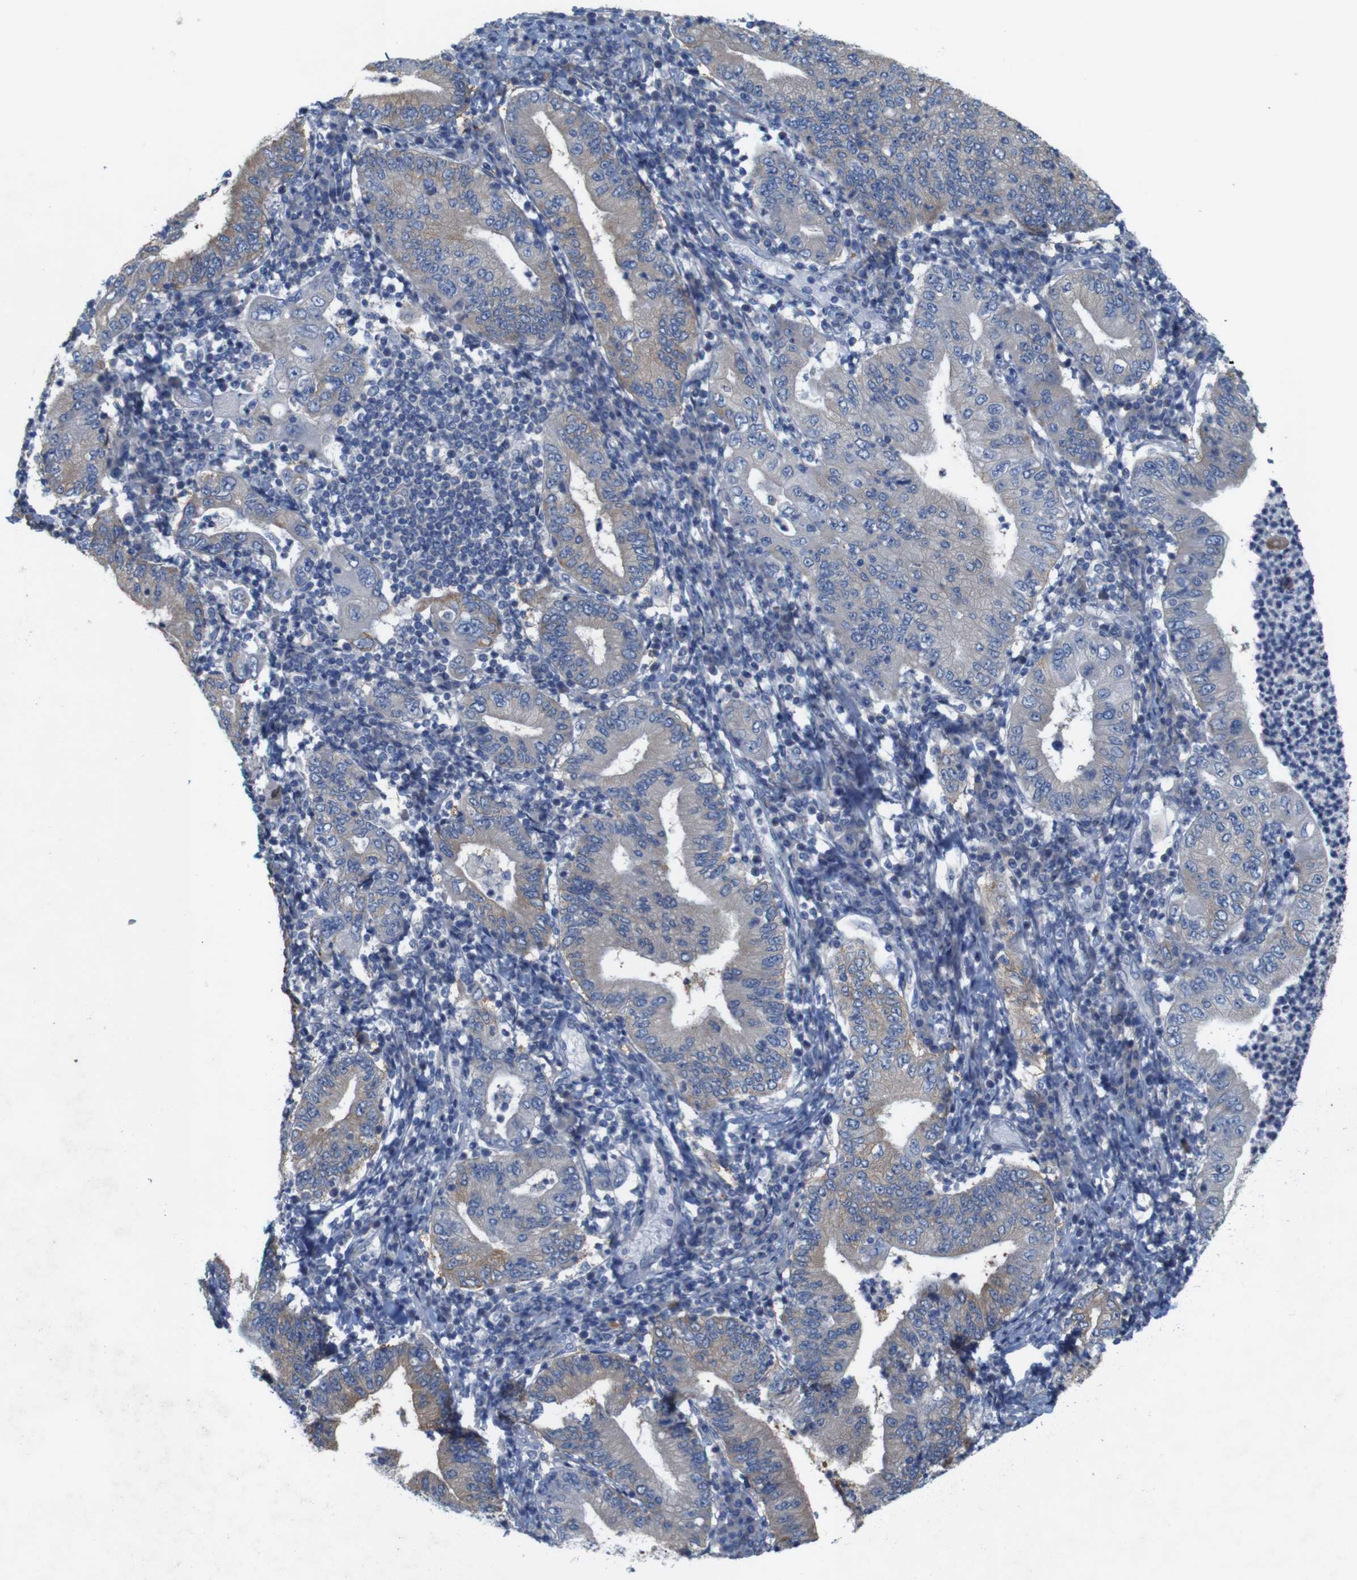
{"staining": {"intensity": "weak", "quantity": "<25%", "location": "cytoplasmic/membranous"}, "tissue": "stomach cancer", "cell_type": "Tumor cells", "image_type": "cancer", "snomed": [{"axis": "morphology", "description": "Normal tissue, NOS"}, {"axis": "morphology", "description": "Adenocarcinoma, NOS"}, {"axis": "topography", "description": "Esophagus"}, {"axis": "topography", "description": "Stomach, upper"}, {"axis": "topography", "description": "Peripheral nerve tissue"}], "caption": "The immunohistochemistry (IHC) photomicrograph has no significant staining in tumor cells of stomach adenocarcinoma tissue.", "gene": "MYEOV", "patient": {"sex": "male", "age": 62}}